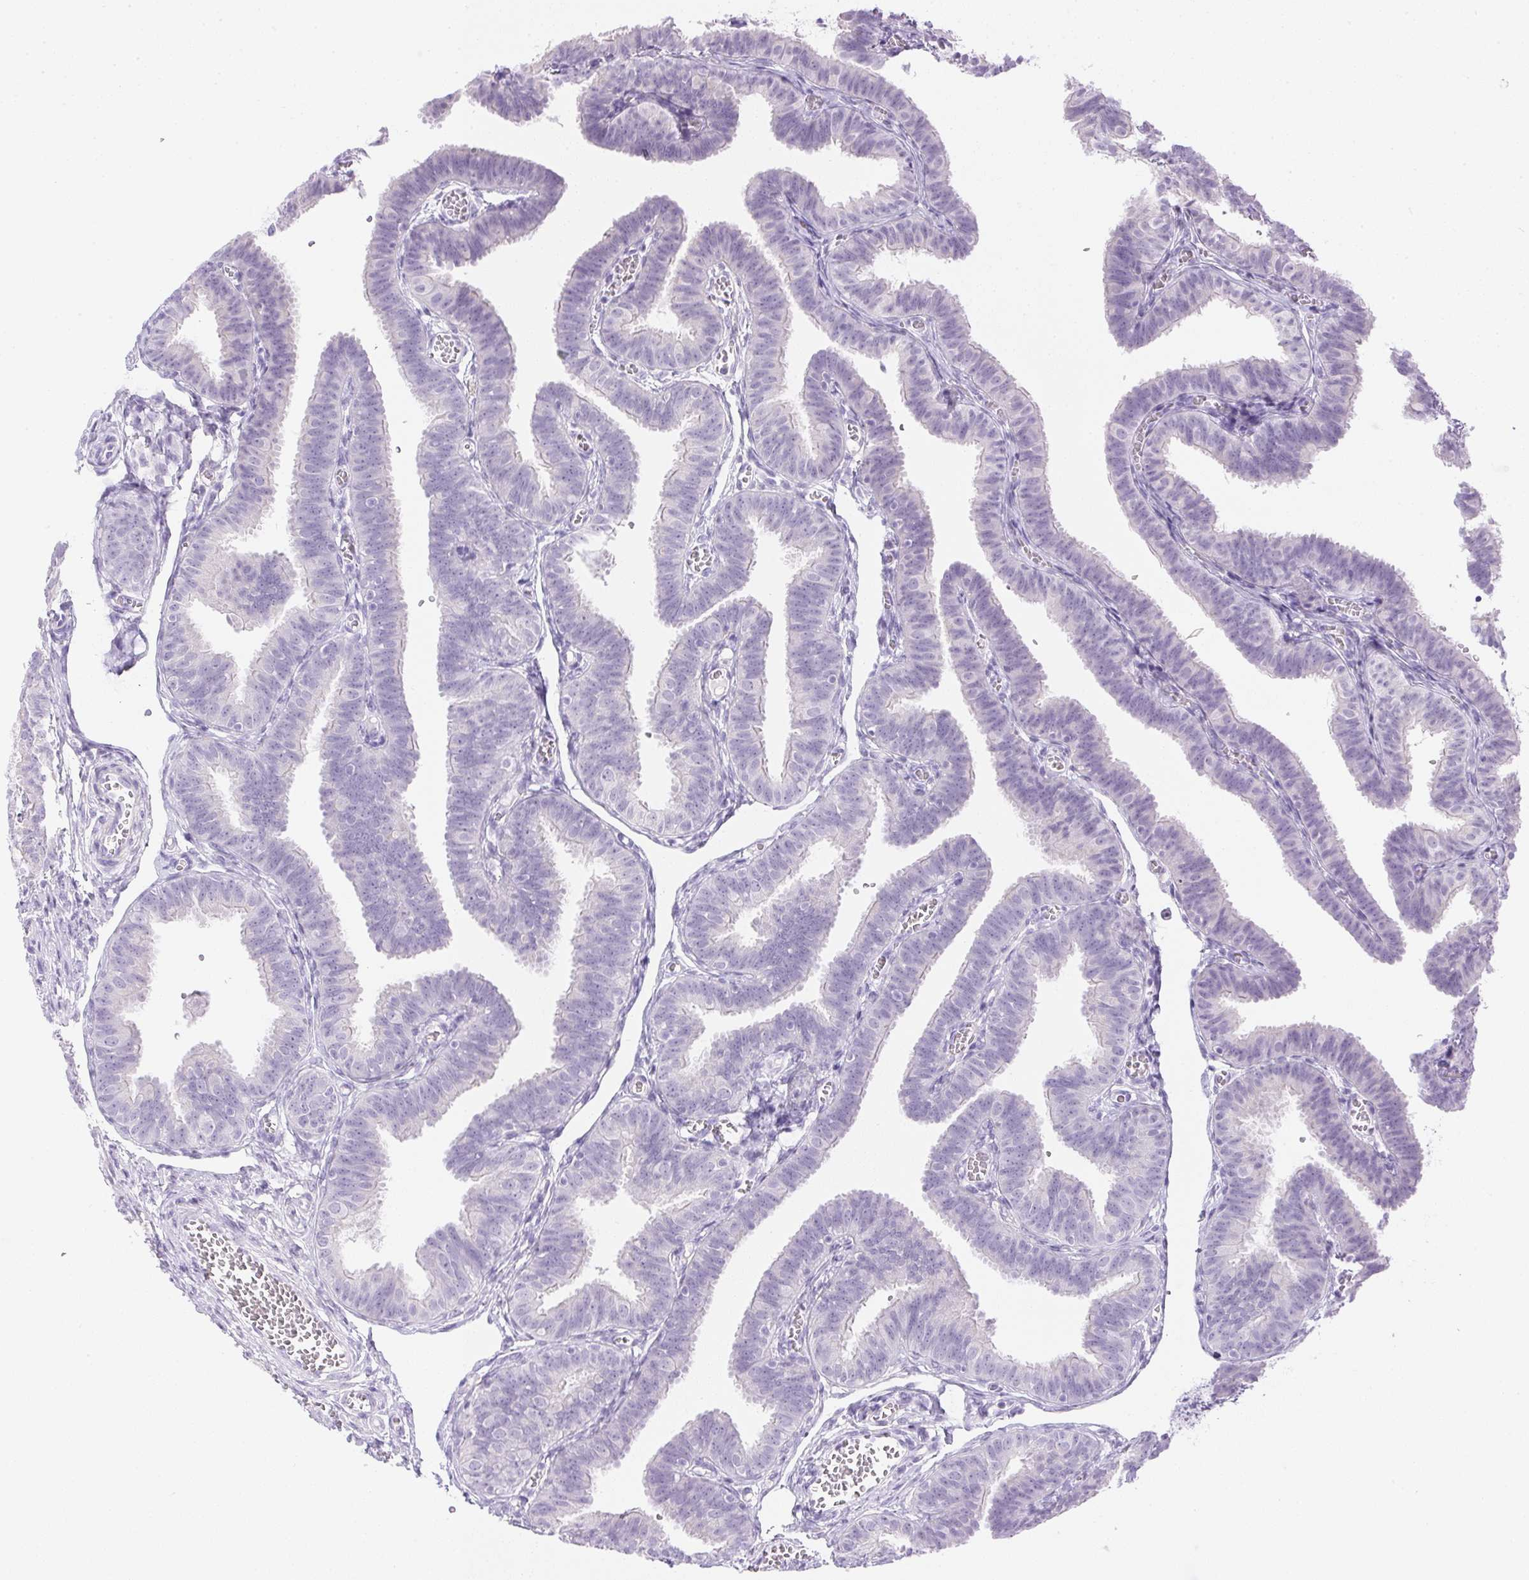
{"staining": {"intensity": "negative", "quantity": "none", "location": "none"}, "tissue": "fallopian tube", "cell_type": "Glandular cells", "image_type": "normal", "snomed": [{"axis": "morphology", "description": "Normal tissue, NOS"}, {"axis": "topography", "description": "Fallopian tube"}], "caption": "IHC image of benign fallopian tube: fallopian tube stained with DAB shows no significant protein positivity in glandular cells. Brightfield microscopy of IHC stained with DAB (brown) and hematoxylin (blue), captured at high magnification.", "gene": "ATP6V1G3", "patient": {"sex": "female", "age": 25}}